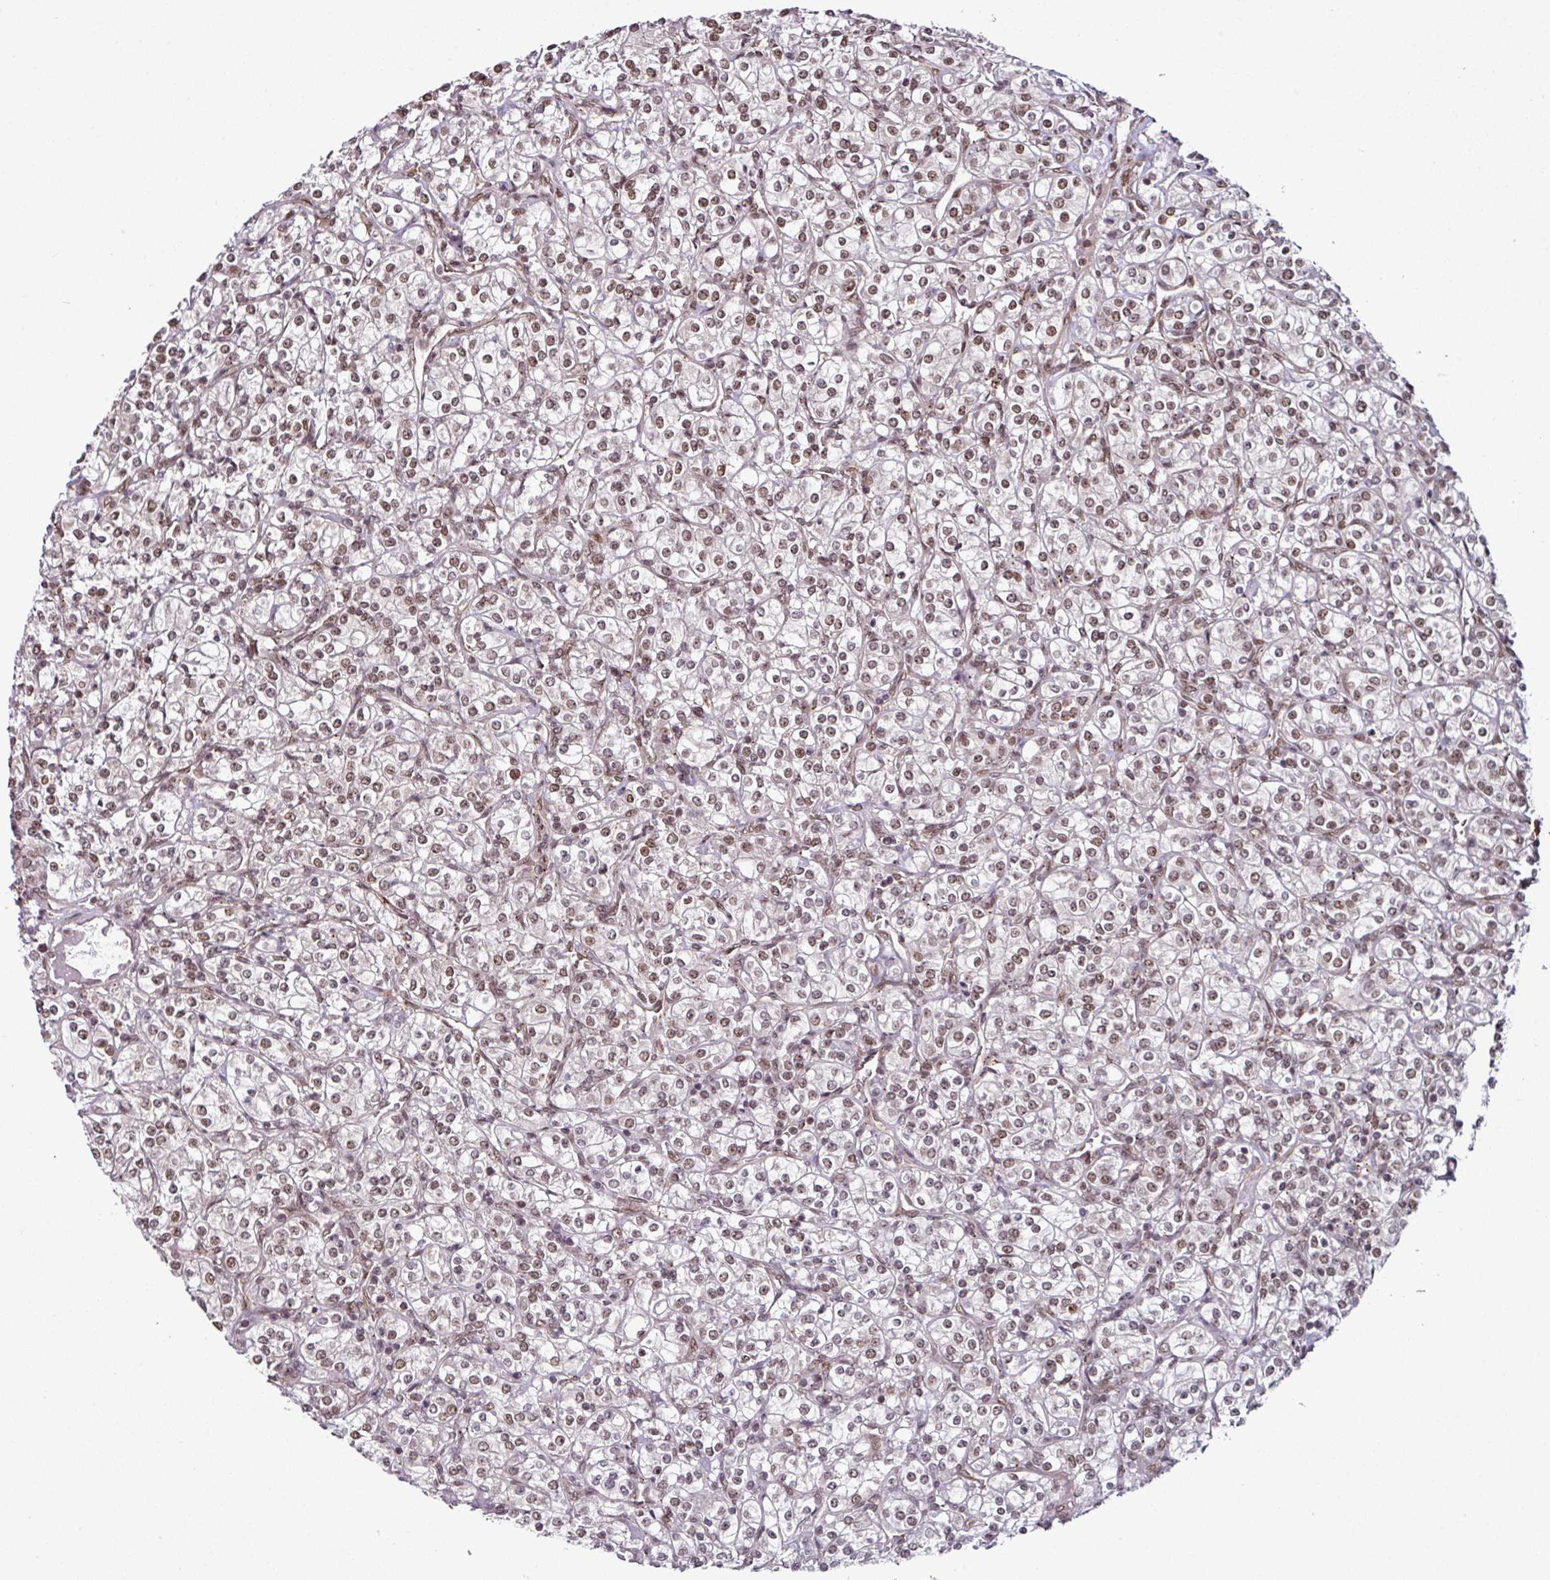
{"staining": {"intensity": "weak", "quantity": ">75%", "location": "nuclear"}, "tissue": "renal cancer", "cell_type": "Tumor cells", "image_type": "cancer", "snomed": [{"axis": "morphology", "description": "Adenocarcinoma, NOS"}, {"axis": "topography", "description": "Kidney"}], "caption": "This micrograph shows immunohistochemistry staining of human renal adenocarcinoma, with low weak nuclear expression in approximately >75% of tumor cells.", "gene": "MORF4L2", "patient": {"sex": "male", "age": 77}}